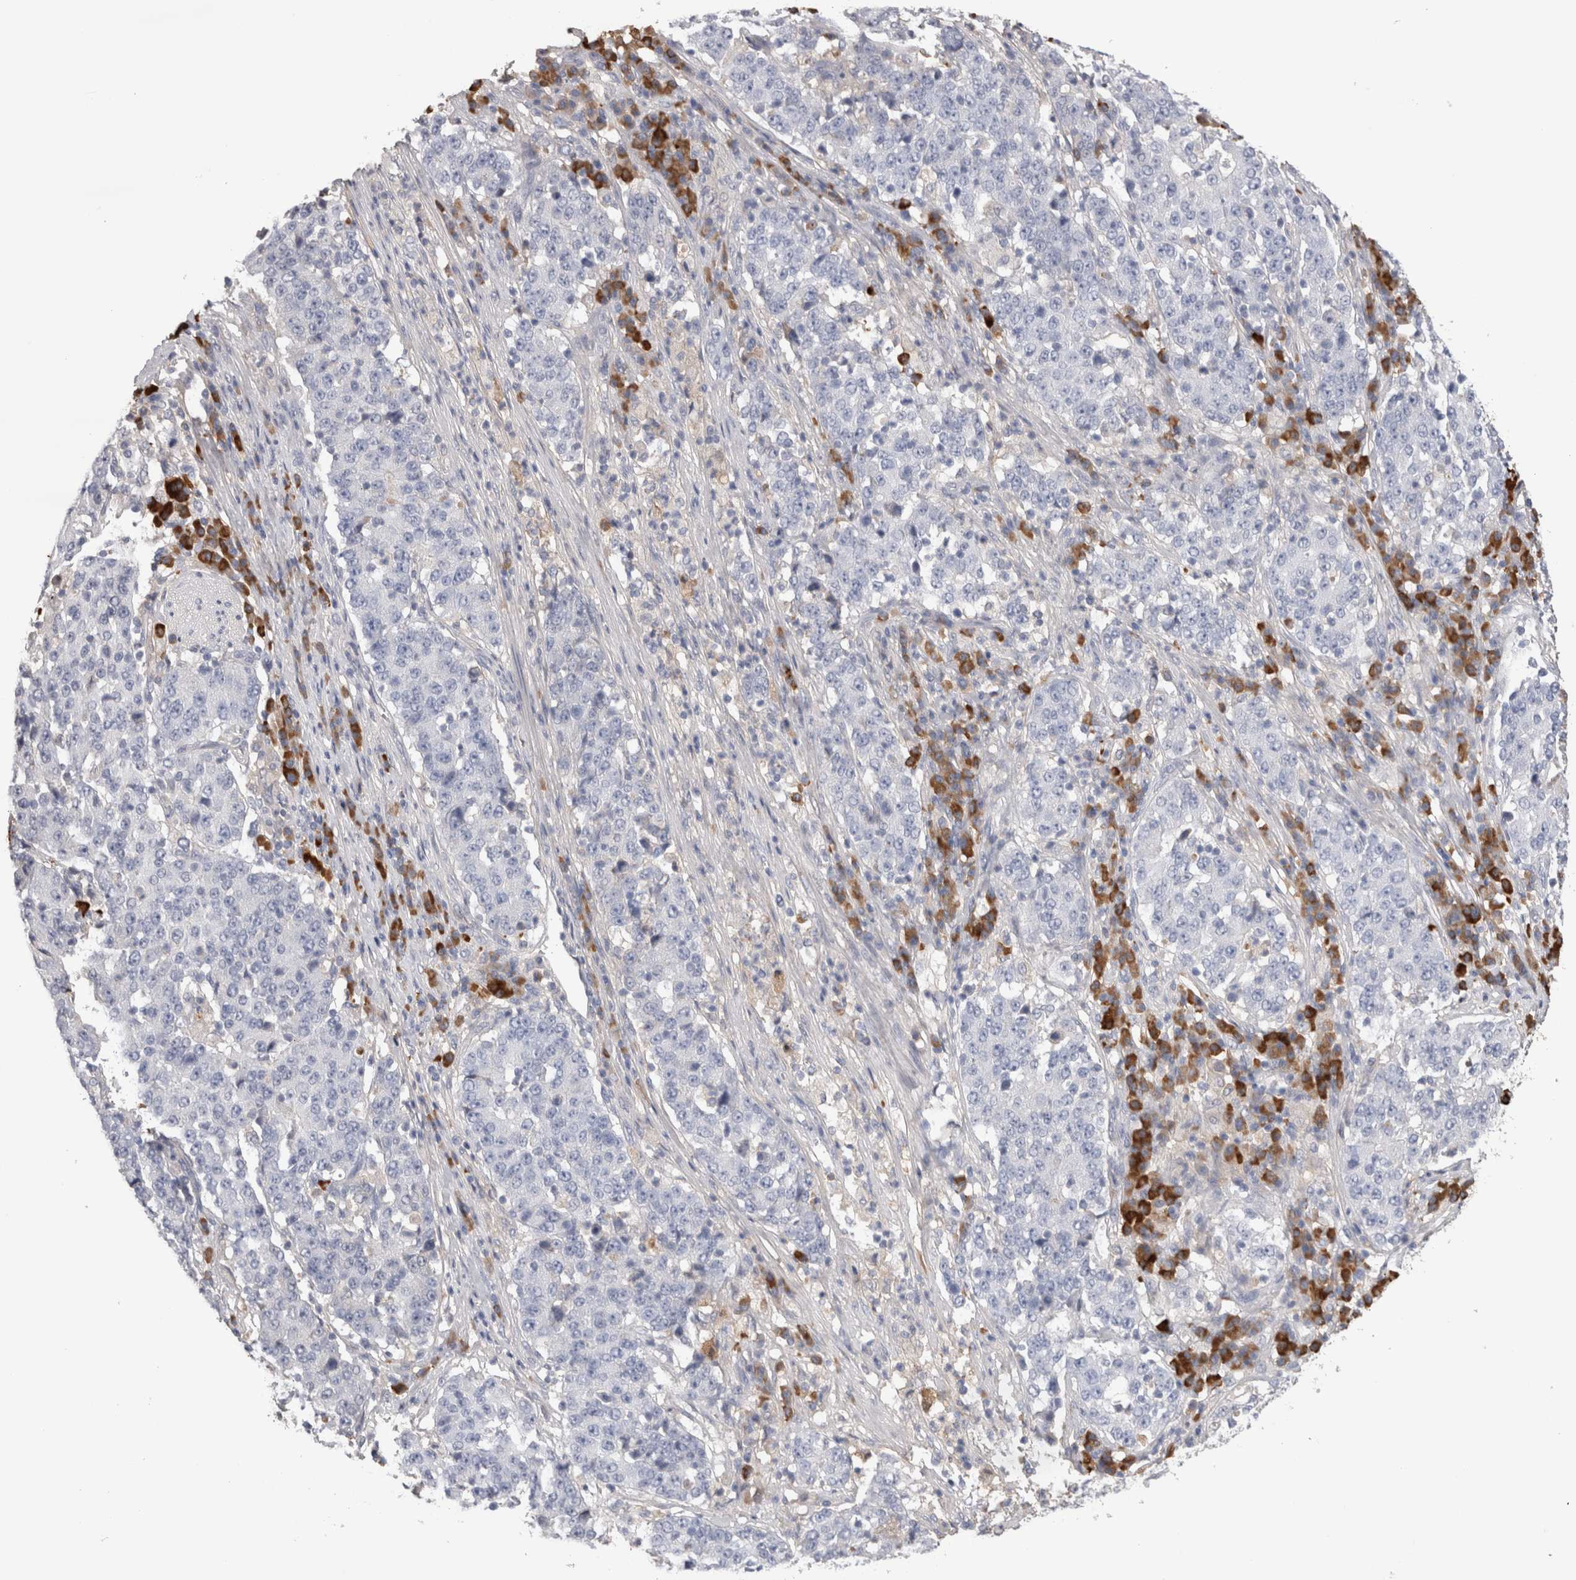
{"staining": {"intensity": "negative", "quantity": "none", "location": "none"}, "tissue": "stomach cancer", "cell_type": "Tumor cells", "image_type": "cancer", "snomed": [{"axis": "morphology", "description": "Adenocarcinoma, NOS"}, {"axis": "topography", "description": "Stomach"}], "caption": "Immunohistochemistry (IHC) image of neoplastic tissue: stomach cancer stained with DAB (3,3'-diaminobenzidine) shows no significant protein staining in tumor cells.", "gene": "PPP3CC", "patient": {"sex": "male", "age": 59}}